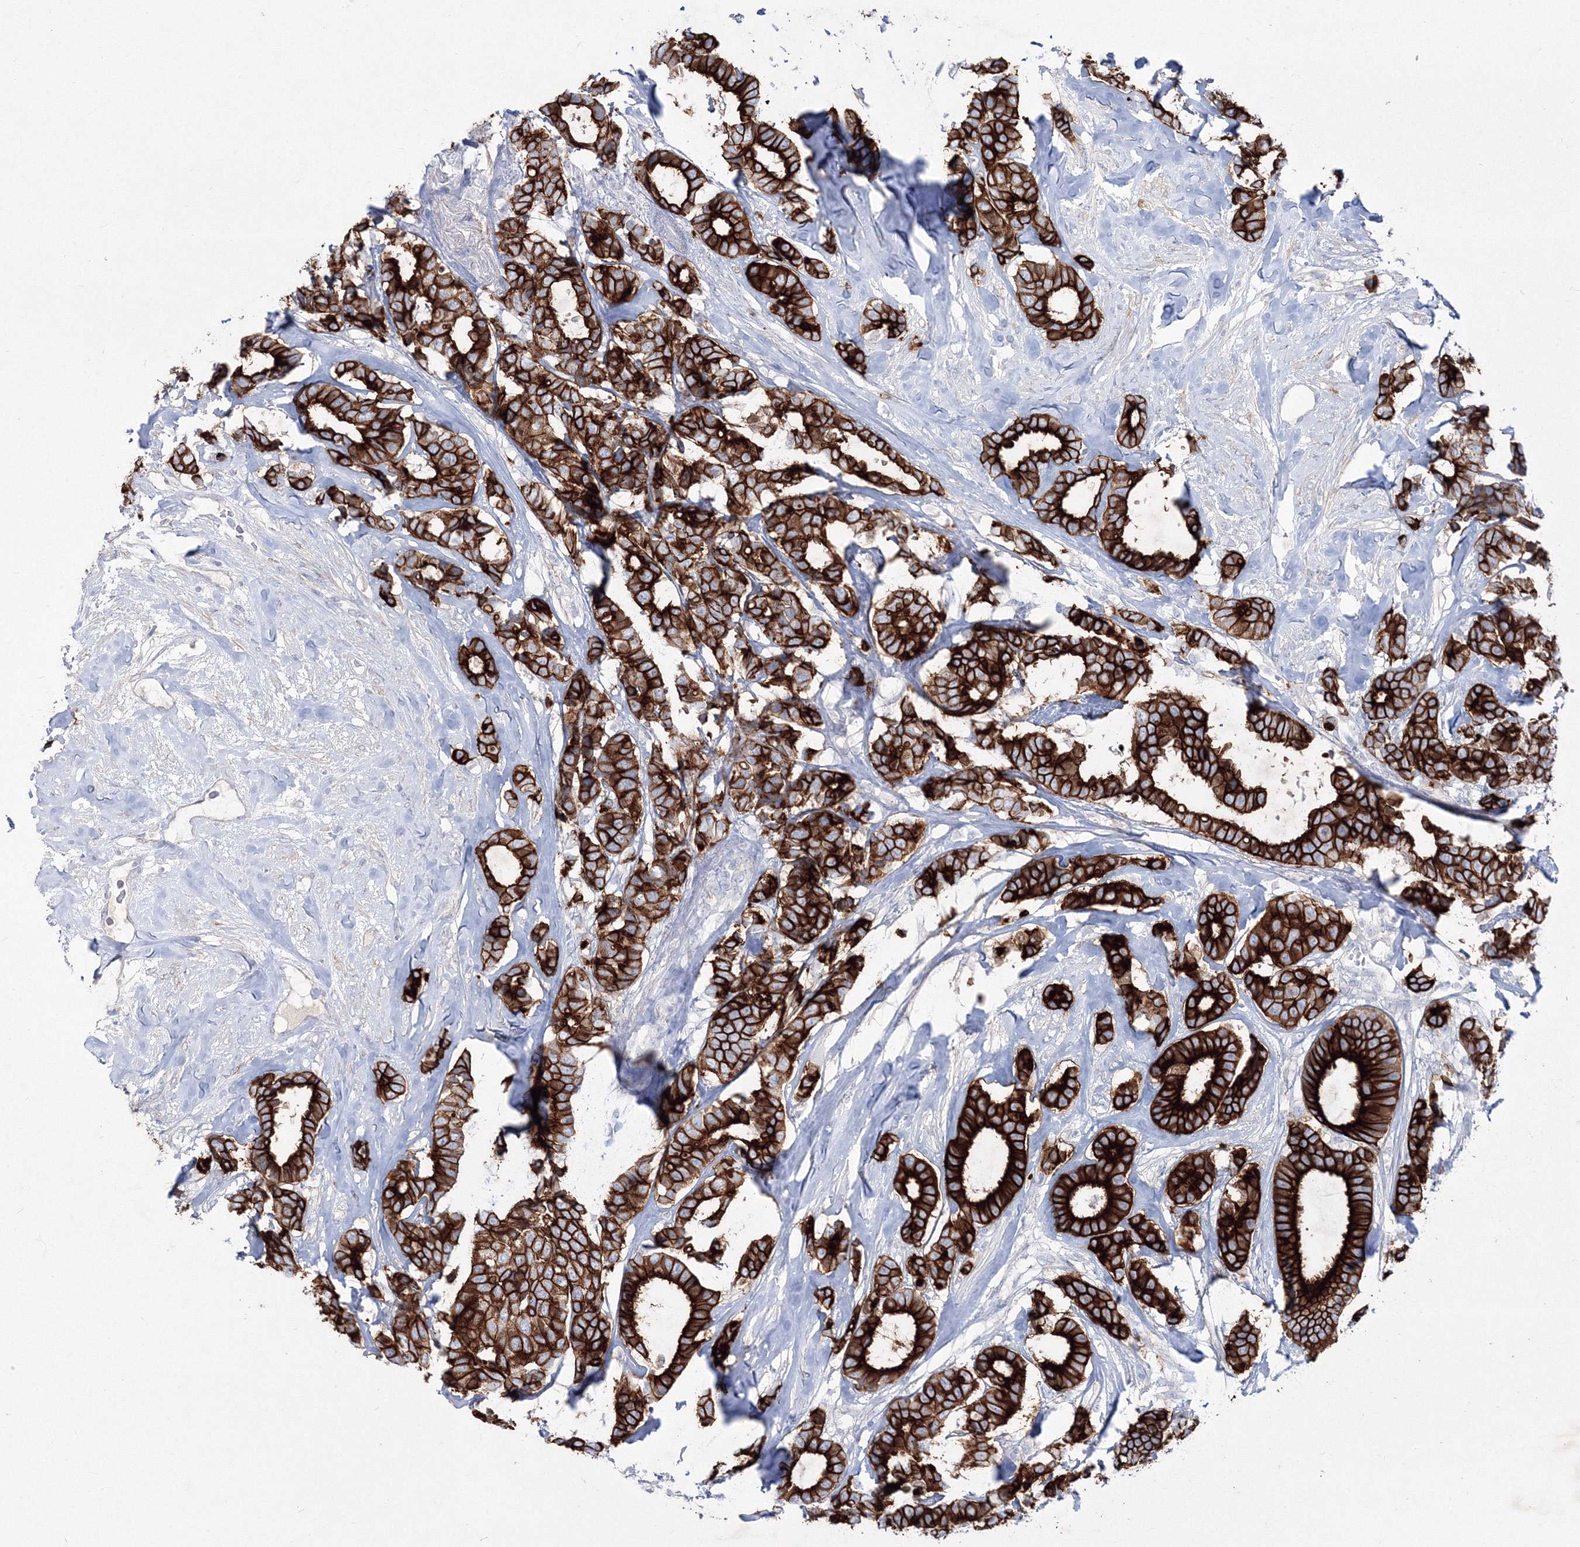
{"staining": {"intensity": "strong", "quantity": ">75%", "location": "cytoplasmic/membranous"}, "tissue": "breast cancer", "cell_type": "Tumor cells", "image_type": "cancer", "snomed": [{"axis": "morphology", "description": "Duct carcinoma"}, {"axis": "topography", "description": "Breast"}], "caption": "Immunohistochemistry (IHC) (DAB (3,3'-diaminobenzidine)) staining of human breast invasive ductal carcinoma reveals strong cytoplasmic/membranous protein staining in approximately >75% of tumor cells. (brown staining indicates protein expression, while blue staining denotes nuclei).", "gene": "TMEM139", "patient": {"sex": "female", "age": 87}}